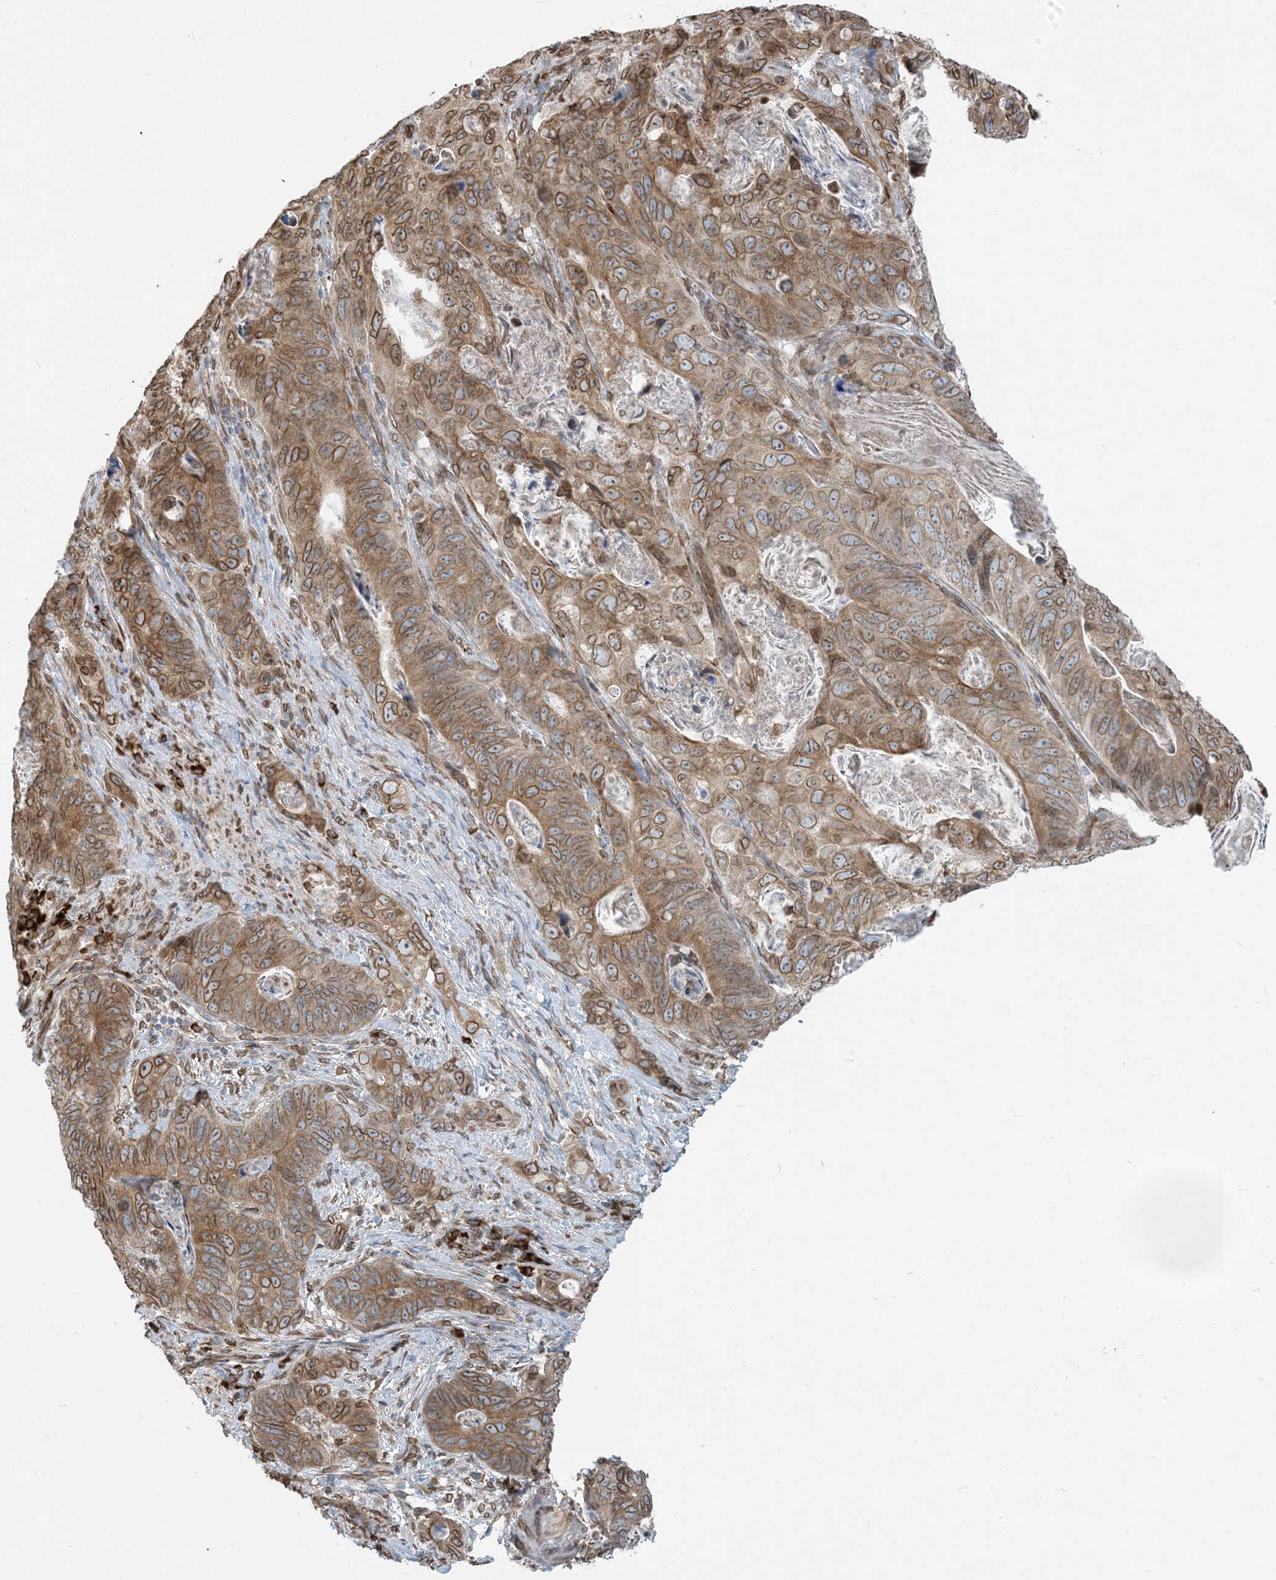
{"staining": {"intensity": "moderate", "quantity": ">75%", "location": "cytoplasmic/membranous,nuclear"}, "tissue": "stomach cancer", "cell_type": "Tumor cells", "image_type": "cancer", "snomed": [{"axis": "morphology", "description": "Normal tissue, NOS"}, {"axis": "morphology", "description": "Adenocarcinoma, NOS"}, {"axis": "topography", "description": "Stomach"}], "caption": "Stomach cancer (adenocarcinoma) stained with a protein marker exhibits moderate staining in tumor cells.", "gene": "WWP1", "patient": {"sex": "female", "age": 89}}